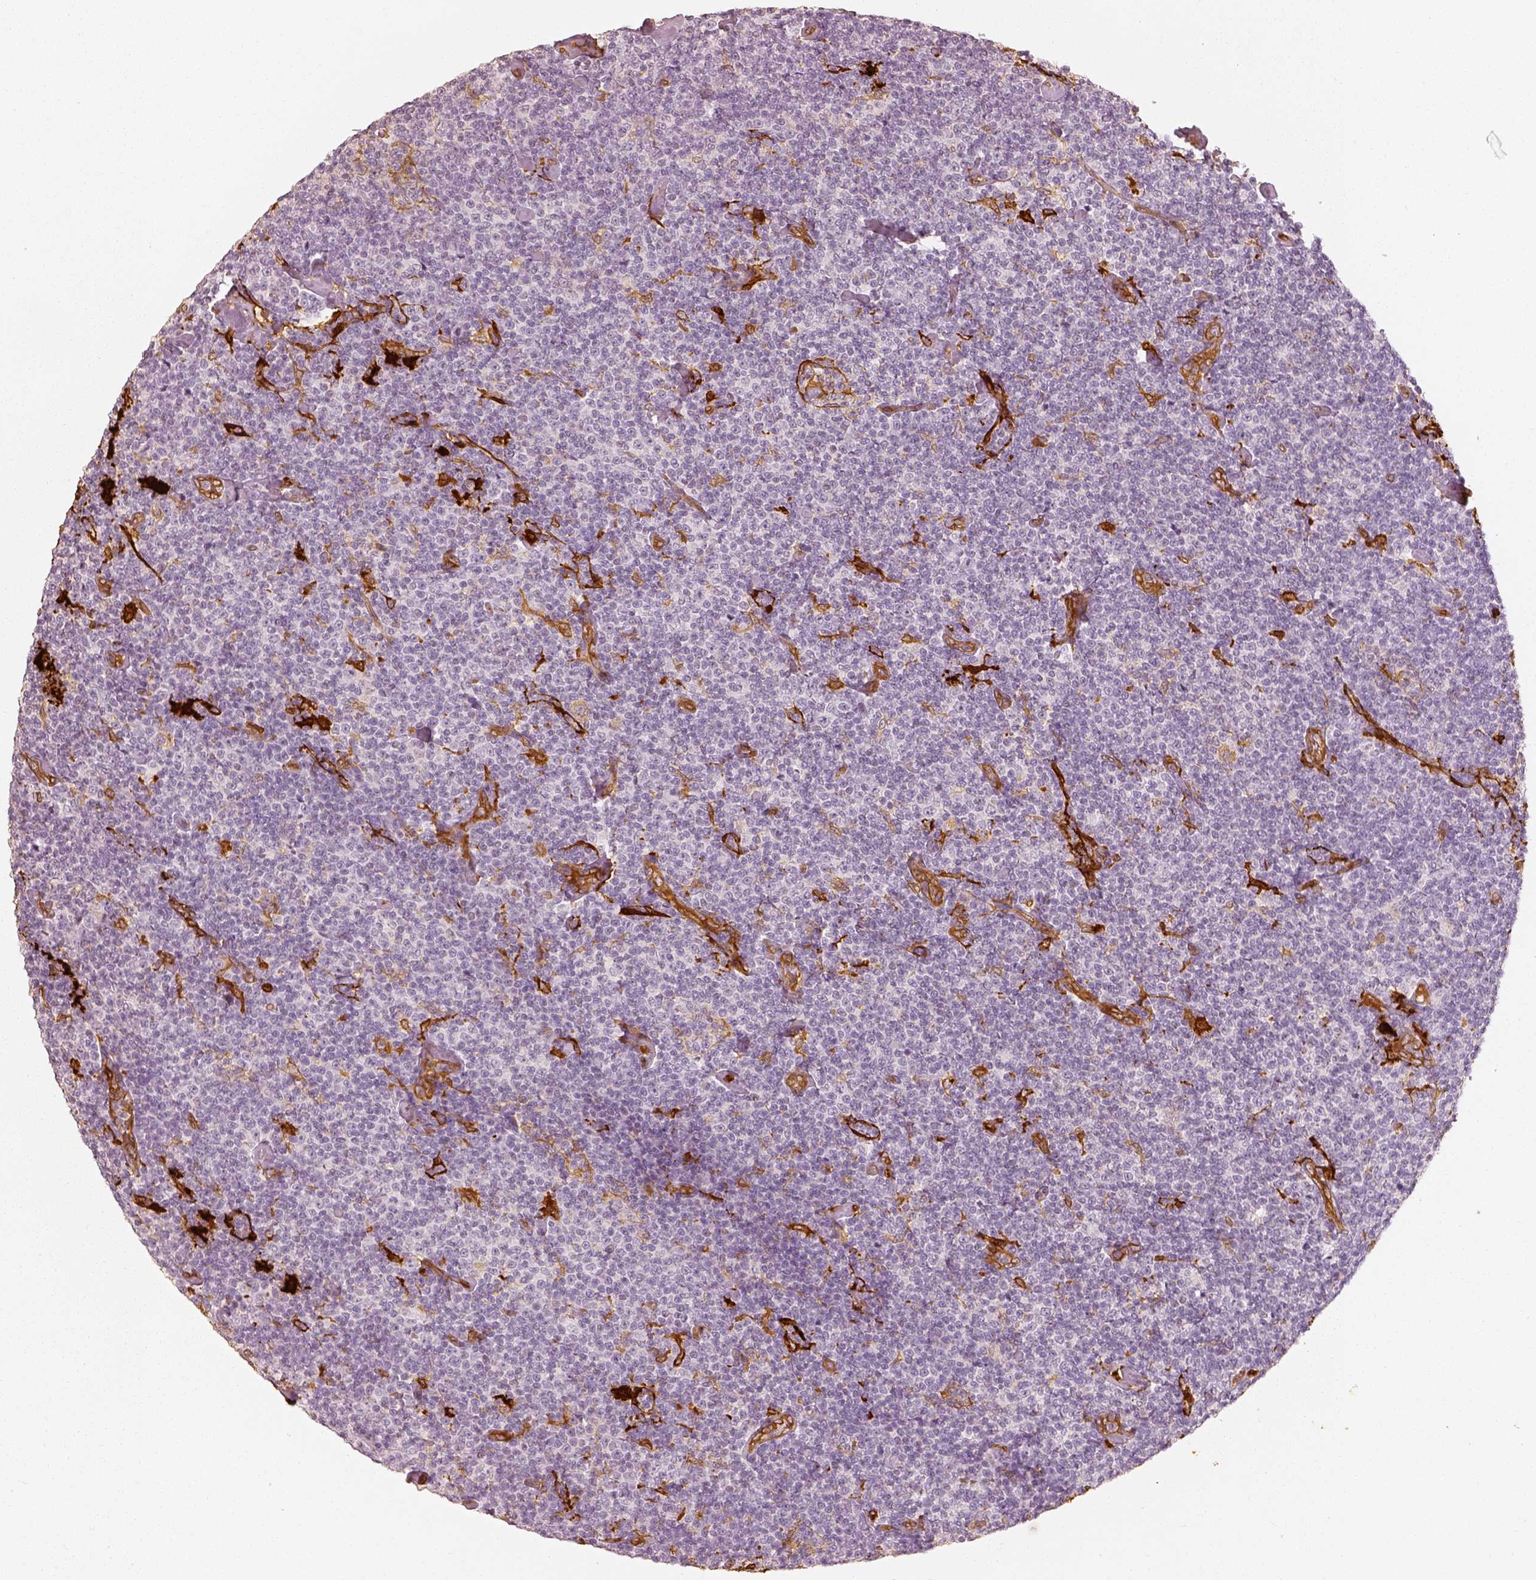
{"staining": {"intensity": "negative", "quantity": "none", "location": "none"}, "tissue": "lymphoma", "cell_type": "Tumor cells", "image_type": "cancer", "snomed": [{"axis": "morphology", "description": "Malignant lymphoma, non-Hodgkin's type, Low grade"}, {"axis": "topography", "description": "Lymph node"}], "caption": "A micrograph of lymphoma stained for a protein reveals no brown staining in tumor cells.", "gene": "FSCN1", "patient": {"sex": "male", "age": 81}}